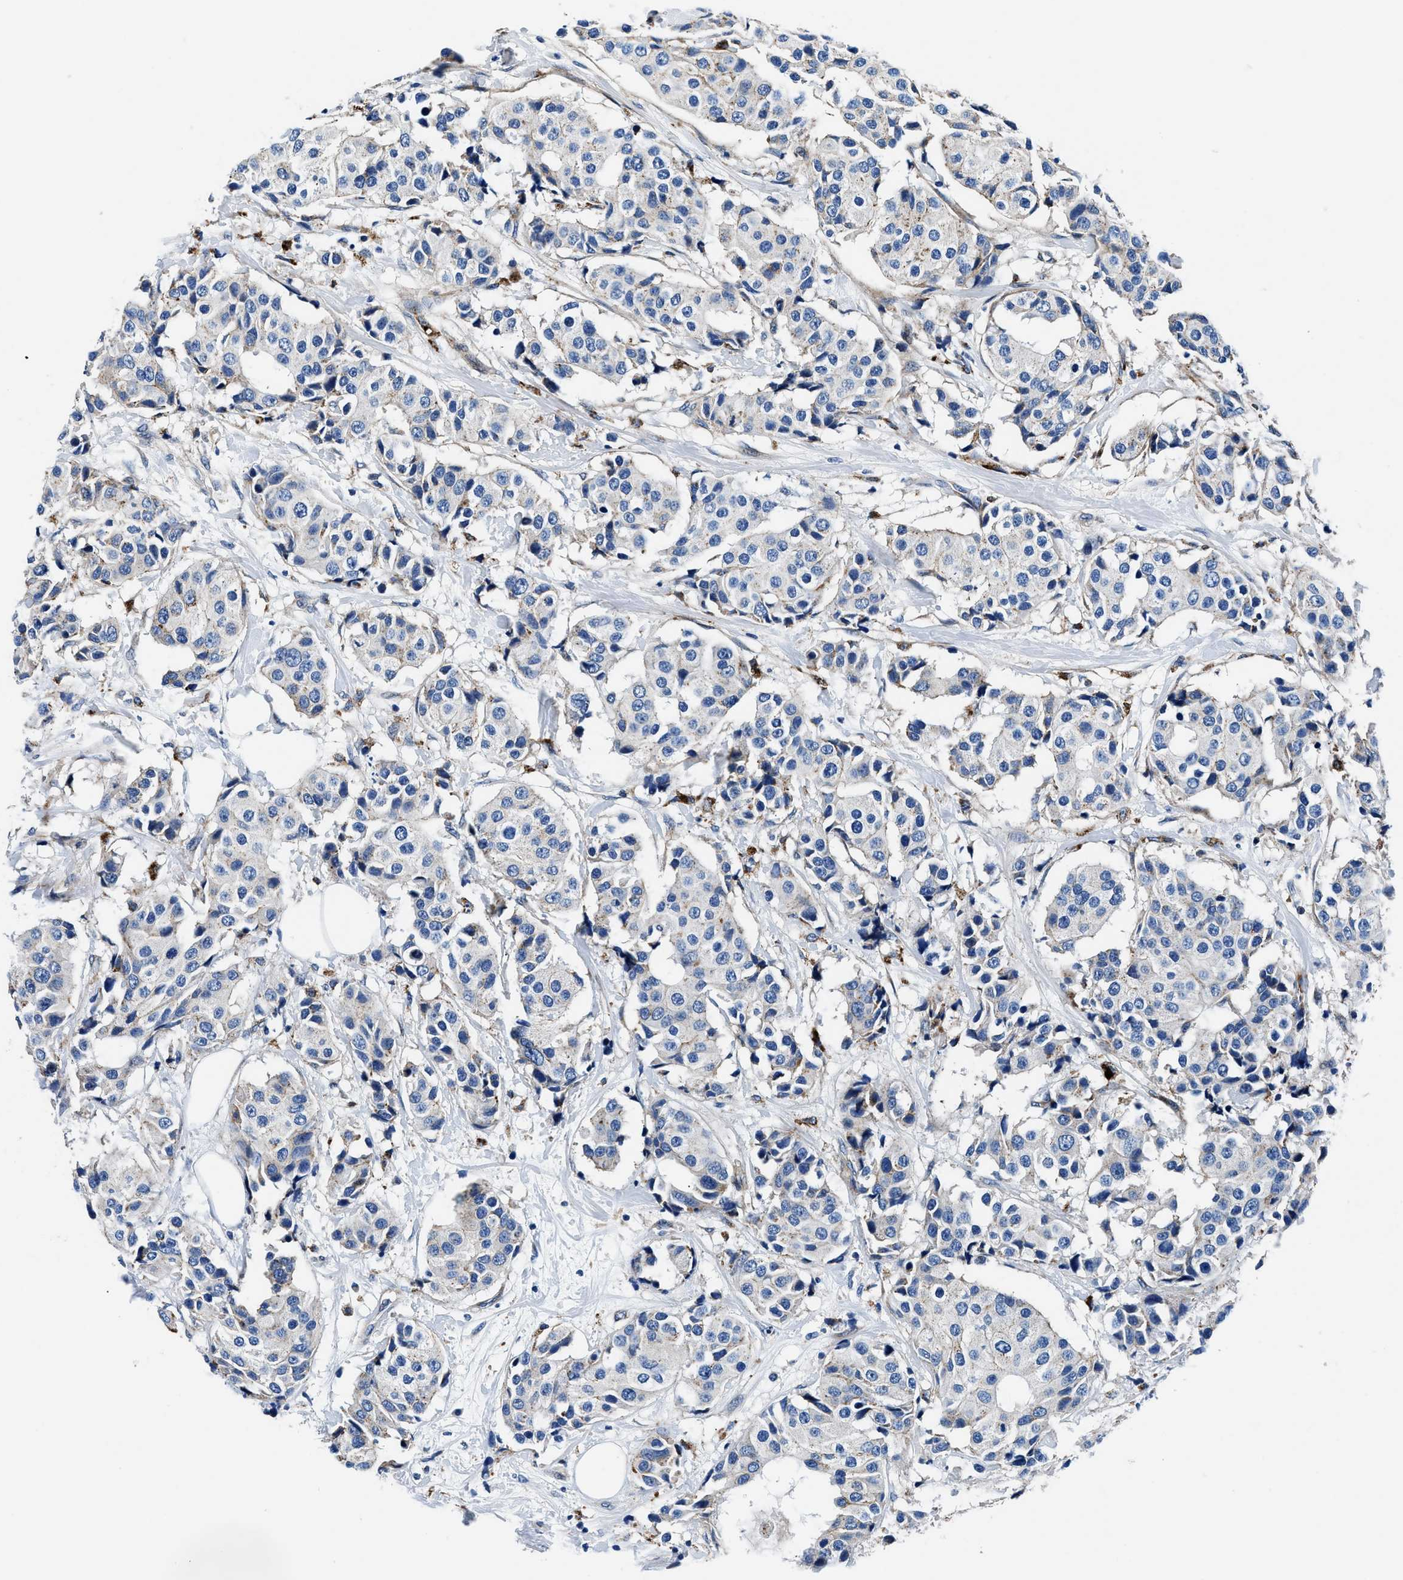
{"staining": {"intensity": "negative", "quantity": "none", "location": "none"}, "tissue": "breast cancer", "cell_type": "Tumor cells", "image_type": "cancer", "snomed": [{"axis": "morphology", "description": "Normal tissue, NOS"}, {"axis": "morphology", "description": "Duct carcinoma"}, {"axis": "topography", "description": "Breast"}], "caption": "Immunohistochemical staining of intraductal carcinoma (breast) demonstrates no significant expression in tumor cells.", "gene": "DAG1", "patient": {"sex": "female", "age": 39}}